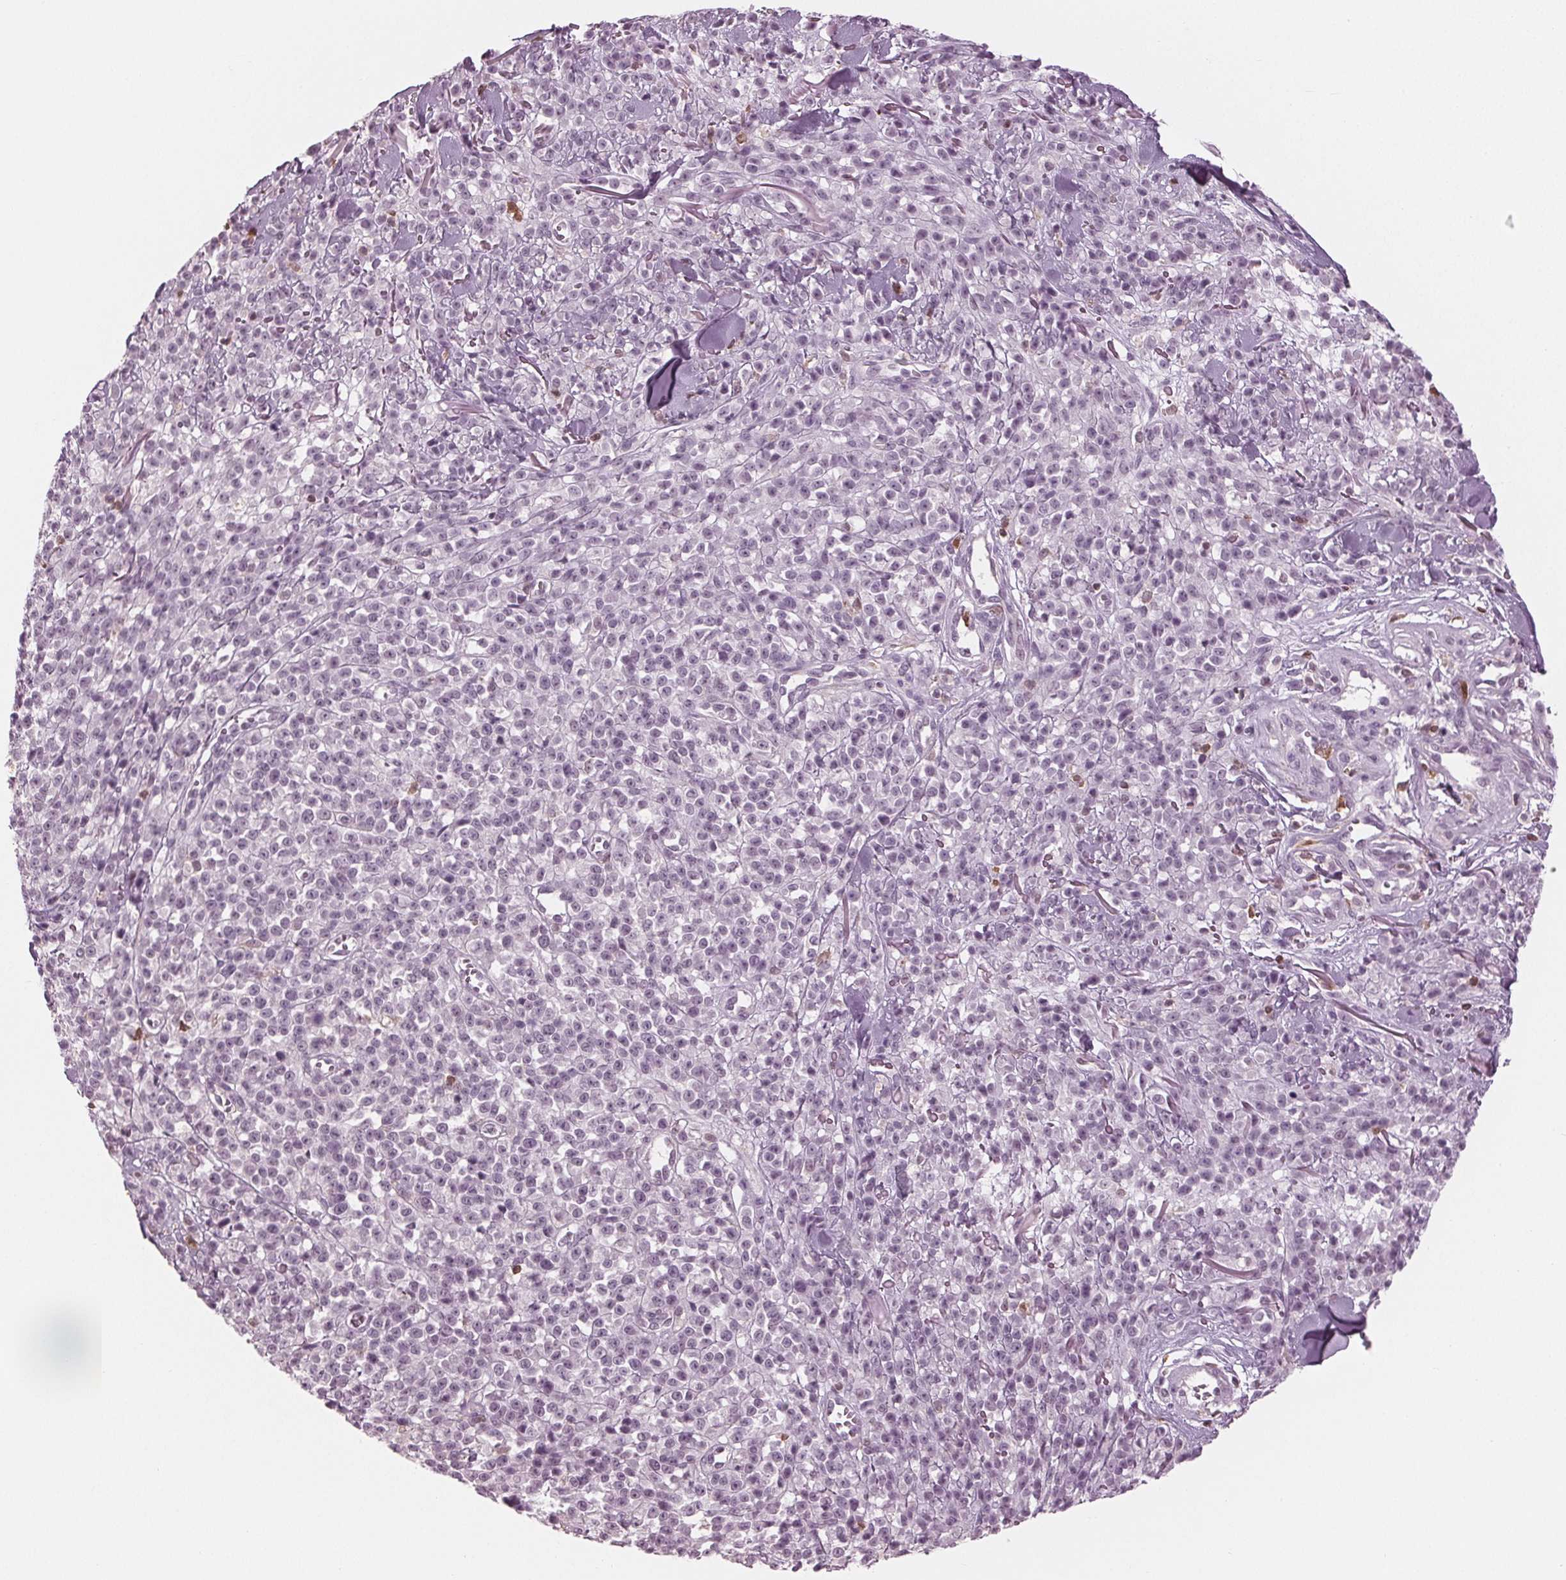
{"staining": {"intensity": "negative", "quantity": "none", "location": "none"}, "tissue": "melanoma", "cell_type": "Tumor cells", "image_type": "cancer", "snomed": [{"axis": "morphology", "description": "Malignant melanoma, NOS"}, {"axis": "topography", "description": "Skin"}, {"axis": "topography", "description": "Skin of trunk"}], "caption": "Immunohistochemistry micrograph of malignant melanoma stained for a protein (brown), which reveals no expression in tumor cells. (Stains: DAB immunohistochemistry (IHC) with hematoxylin counter stain, Microscopy: brightfield microscopy at high magnification).", "gene": "BTLA", "patient": {"sex": "male", "age": 74}}